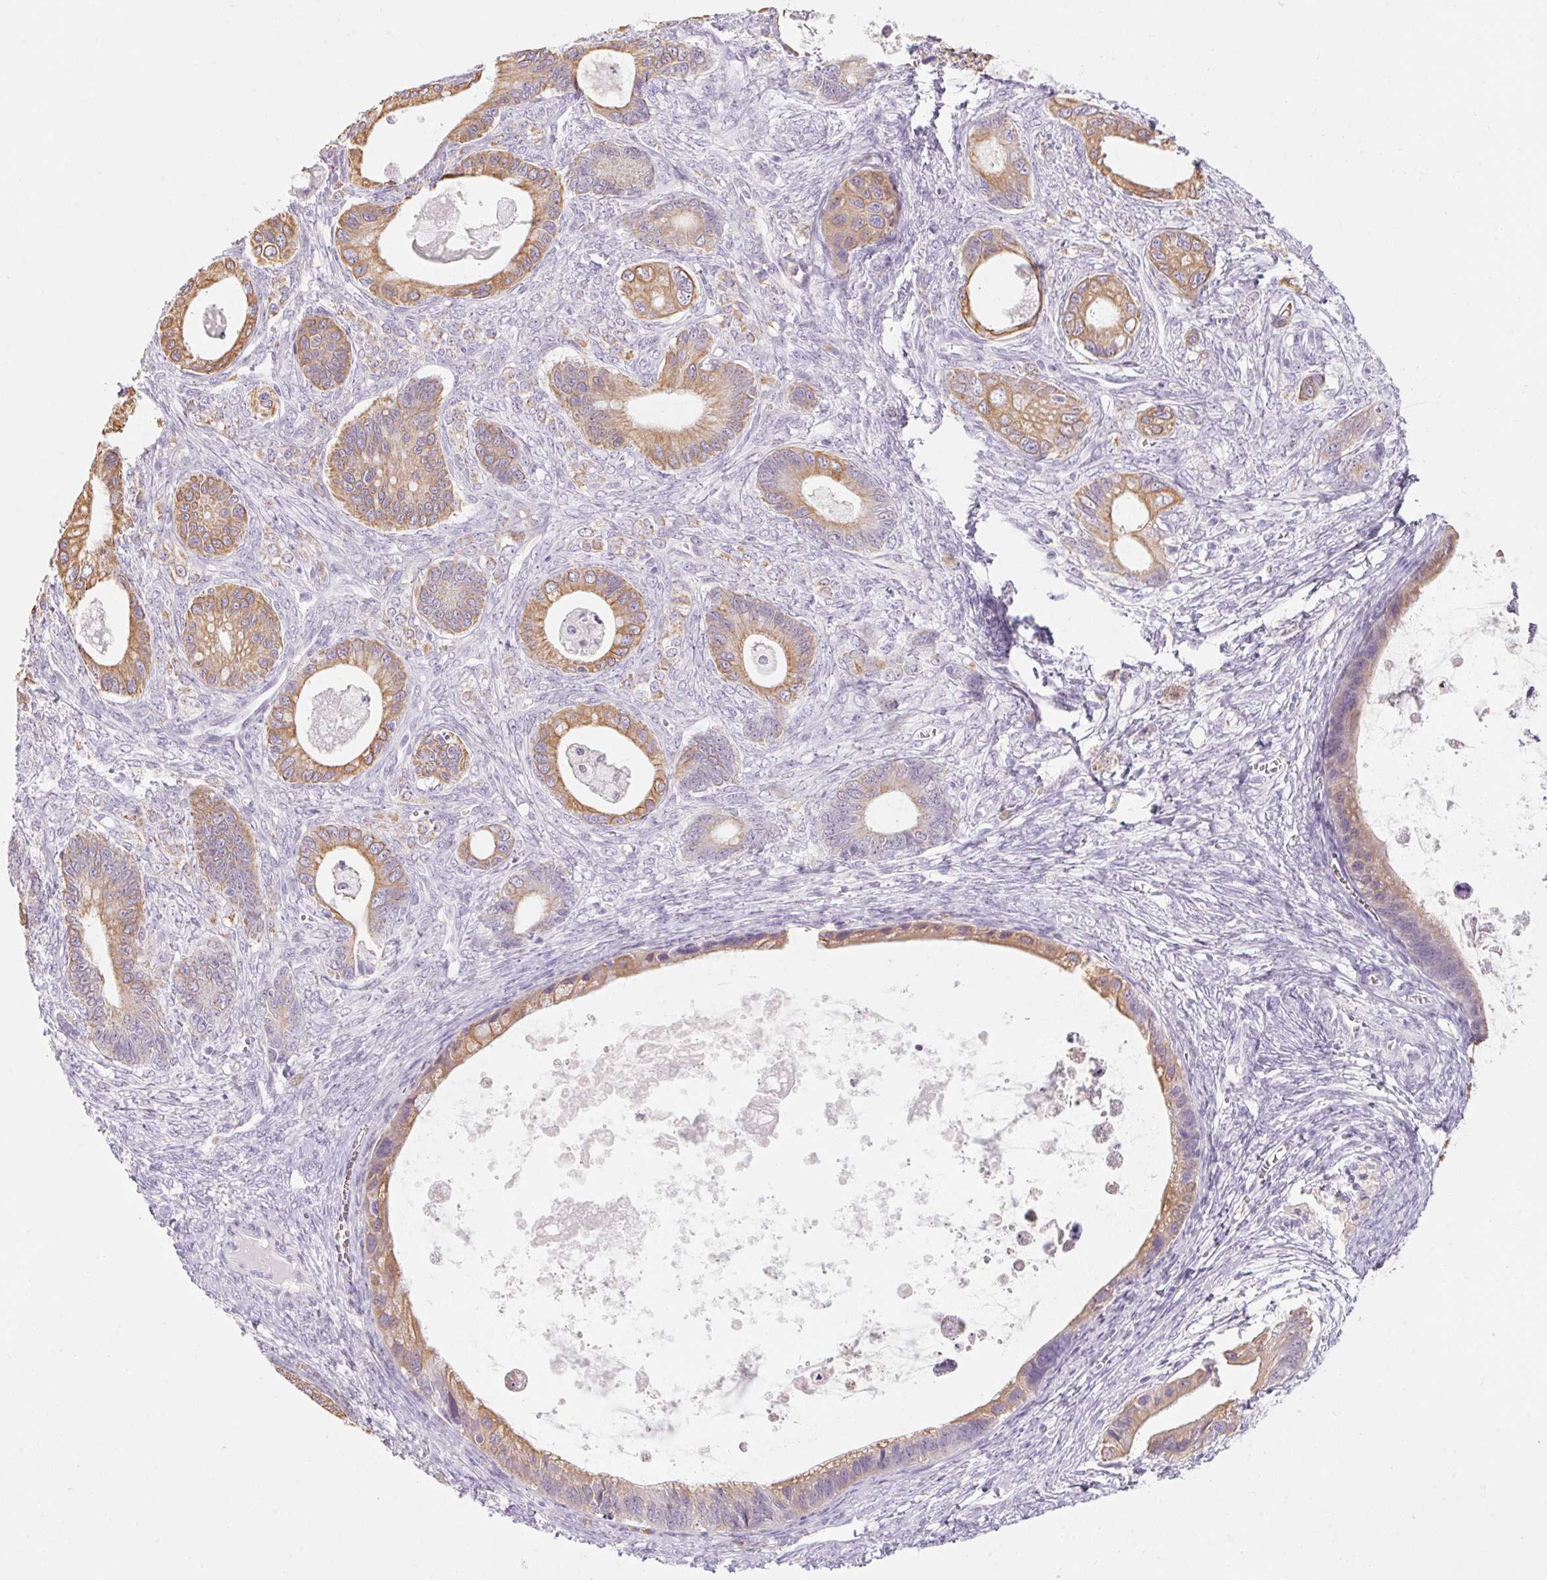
{"staining": {"intensity": "moderate", "quantity": ">75%", "location": "cytoplasmic/membranous"}, "tissue": "ovarian cancer", "cell_type": "Tumor cells", "image_type": "cancer", "snomed": [{"axis": "morphology", "description": "Cystadenocarcinoma, mucinous, NOS"}, {"axis": "topography", "description": "Ovary"}], "caption": "Immunohistochemistry (IHC) micrograph of neoplastic tissue: human ovarian cancer (mucinous cystadenocarcinoma) stained using IHC reveals medium levels of moderate protein expression localized specifically in the cytoplasmic/membranous of tumor cells, appearing as a cytoplasmic/membranous brown color.", "gene": "RPTN", "patient": {"sex": "female", "age": 64}}